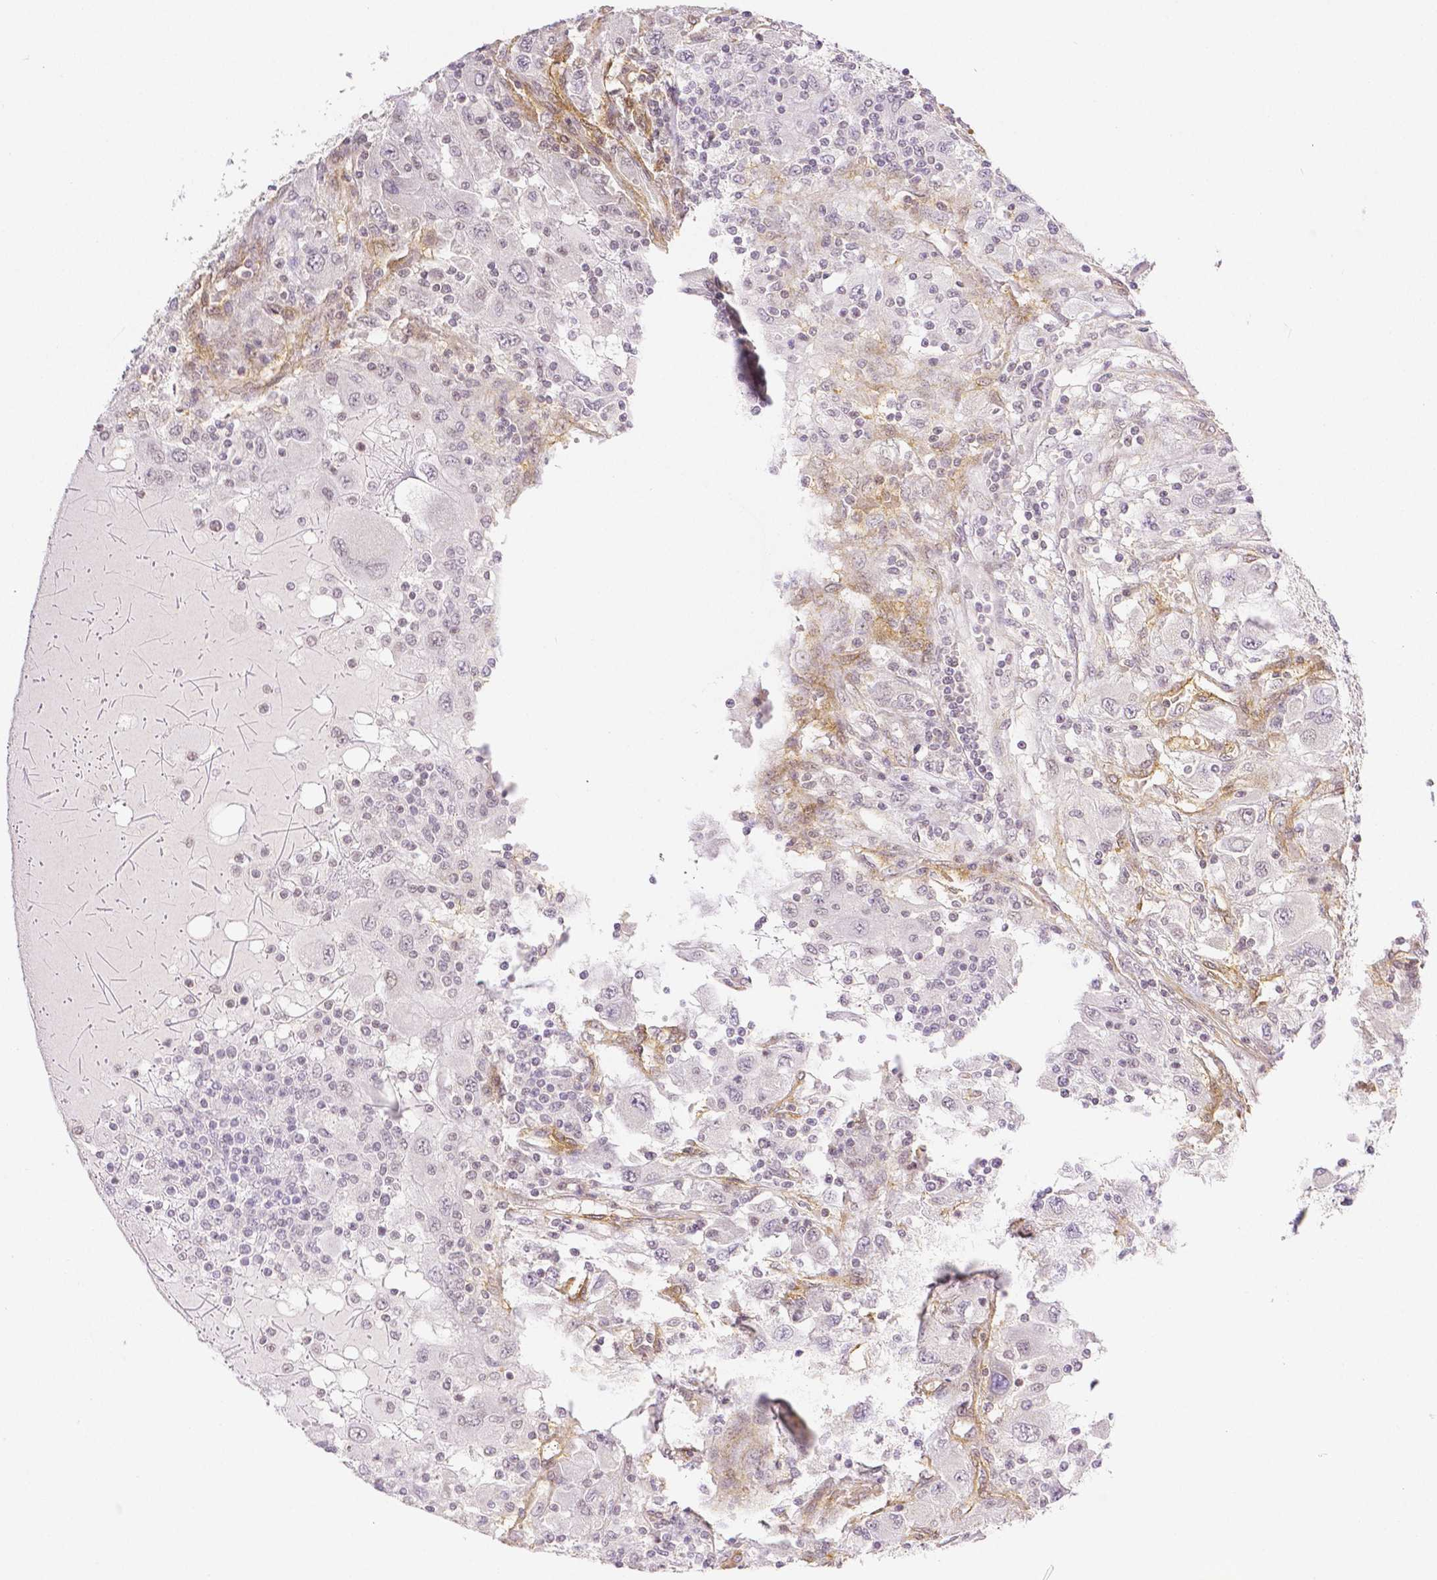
{"staining": {"intensity": "negative", "quantity": "none", "location": "none"}, "tissue": "renal cancer", "cell_type": "Tumor cells", "image_type": "cancer", "snomed": [{"axis": "morphology", "description": "Adenocarcinoma, NOS"}, {"axis": "topography", "description": "Kidney"}], "caption": "DAB immunohistochemical staining of renal cancer (adenocarcinoma) reveals no significant expression in tumor cells.", "gene": "THY1", "patient": {"sex": "female", "age": 67}}